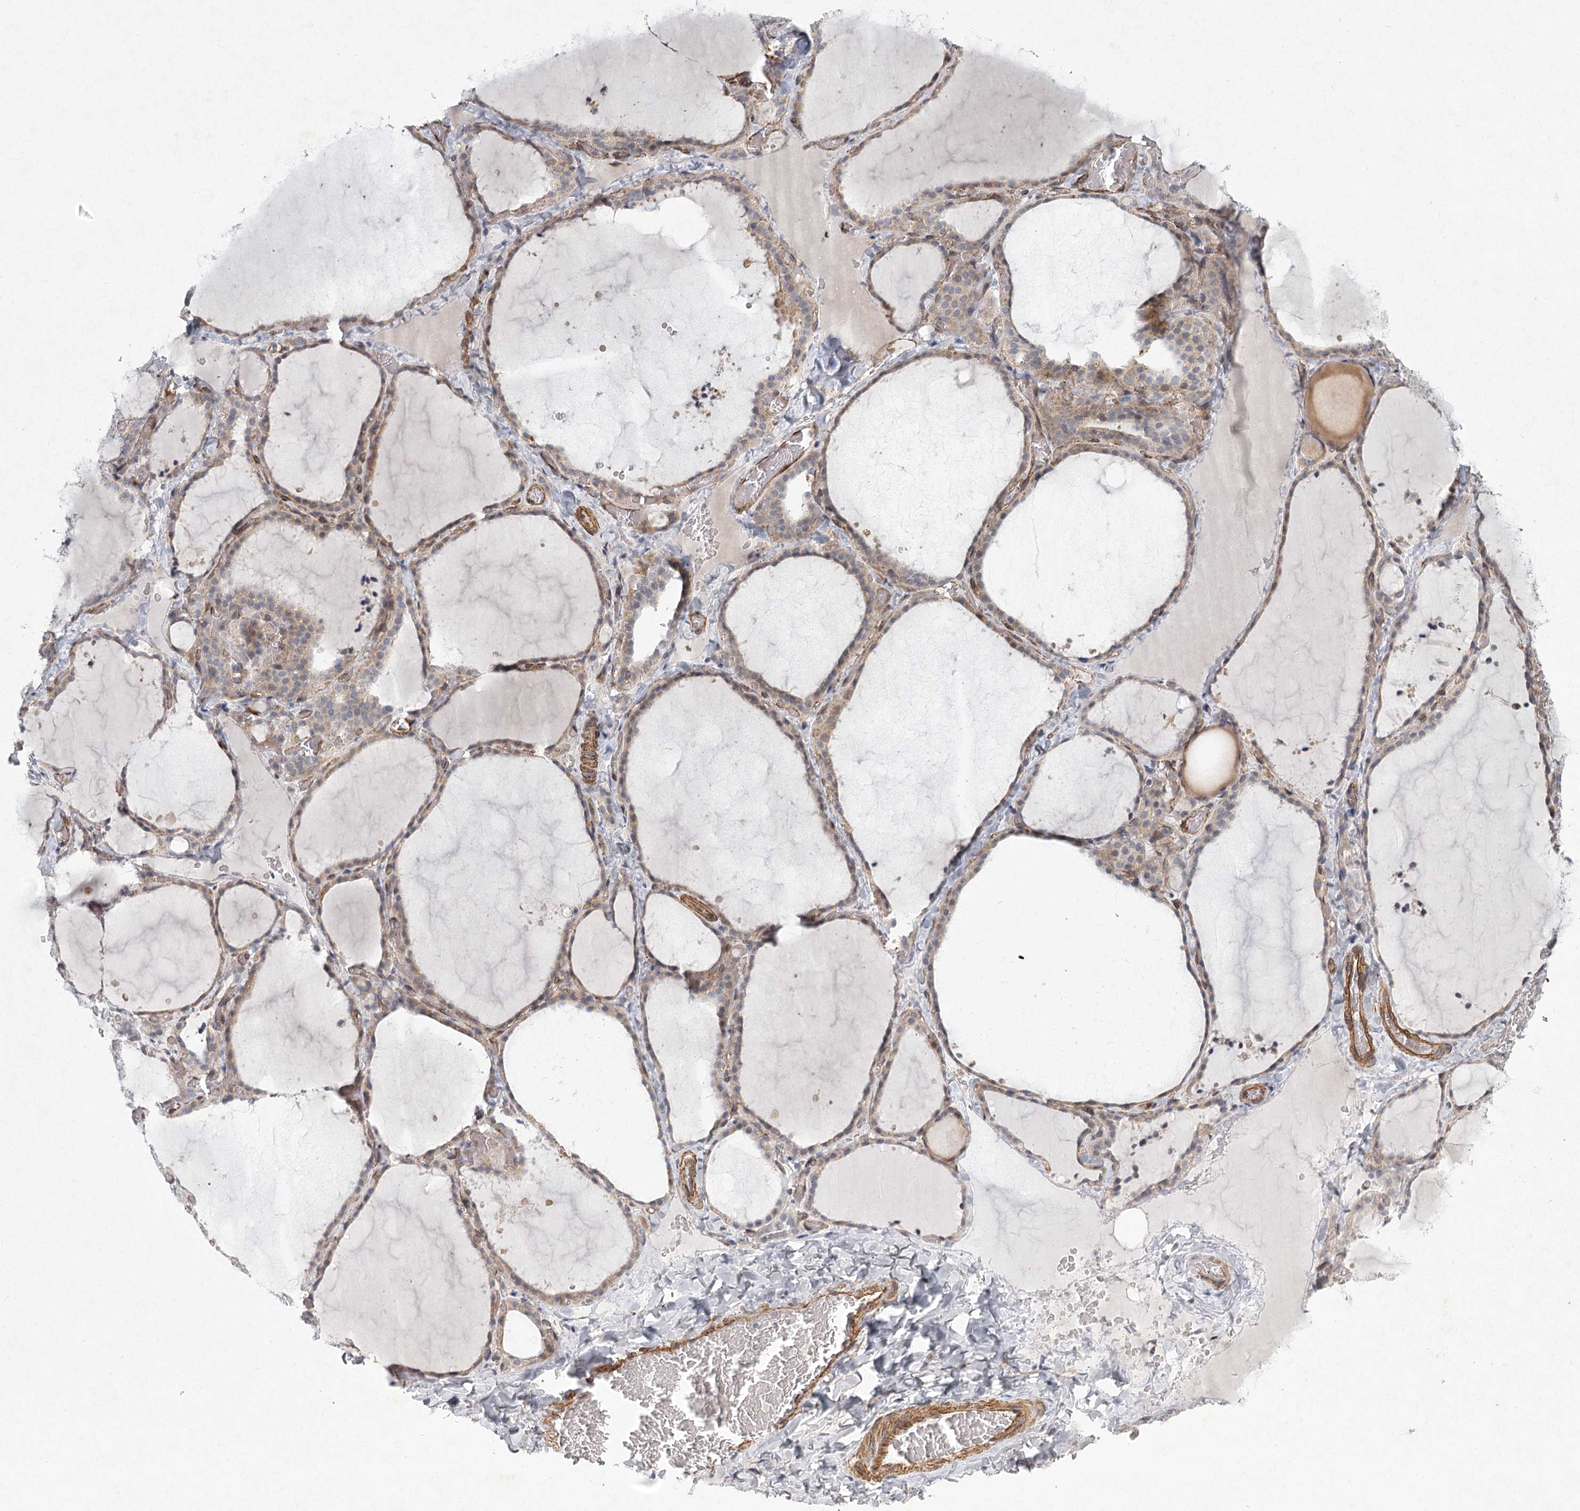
{"staining": {"intensity": "weak", "quantity": "25%-75%", "location": "cytoplasmic/membranous"}, "tissue": "thyroid gland", "cell_type": "Glandular cells", "image_type": "normal", "snomed": [{"axis": "morphology", "description": "Normal tissue, NOS"}, {"axis": "topography", "description": "Thyroid gland"}], "caption": "Benign thyroid gland was stained to show a protein in brown. There is low levels of weak cytoplasmic/membranous expression in approximately 25%-75% of glandular cells.", "gene": "MEPE", "patient": {"sex": "female", "age": 22}}